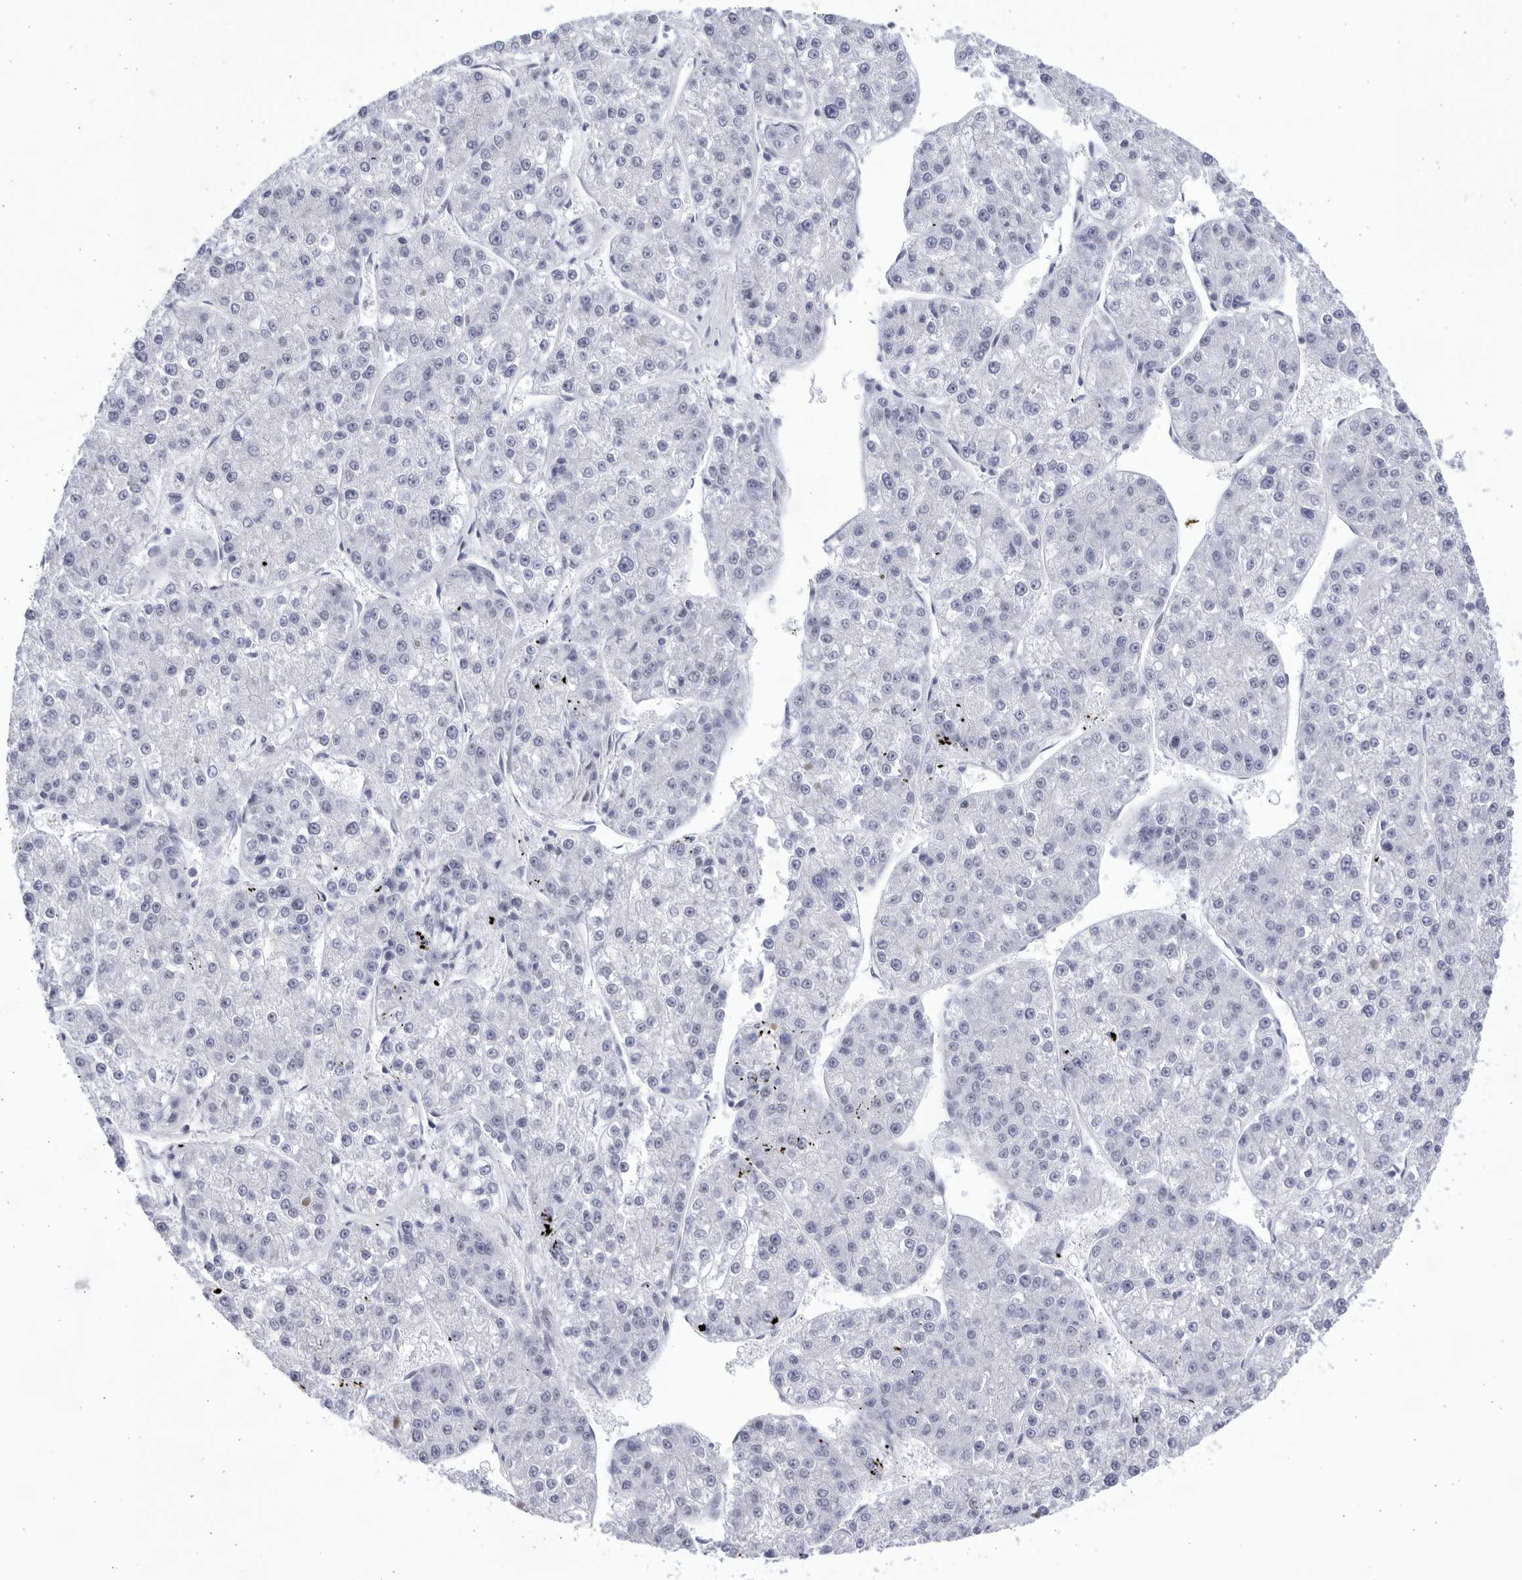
{"staining": {"intensity": "negative", "quantity": "none", "location": "none"}, "tissue": "liver cancer", "cell_type": "Tumor cells", "image_type": "cancer", "snomed": [{"axis": "morphology", "description": "Carcinoma, Hepatocellular, NOS"}, {"axis": "topography", "description": "Liver"}], "caption": "IHC micrograph of liver cancer (hepatocellular carcinoma) stained for a protein (brown), which reveals no positivity in tumor cells.", "gene": "CCDC181", "patient": {"sex": "female", "age": 73}}